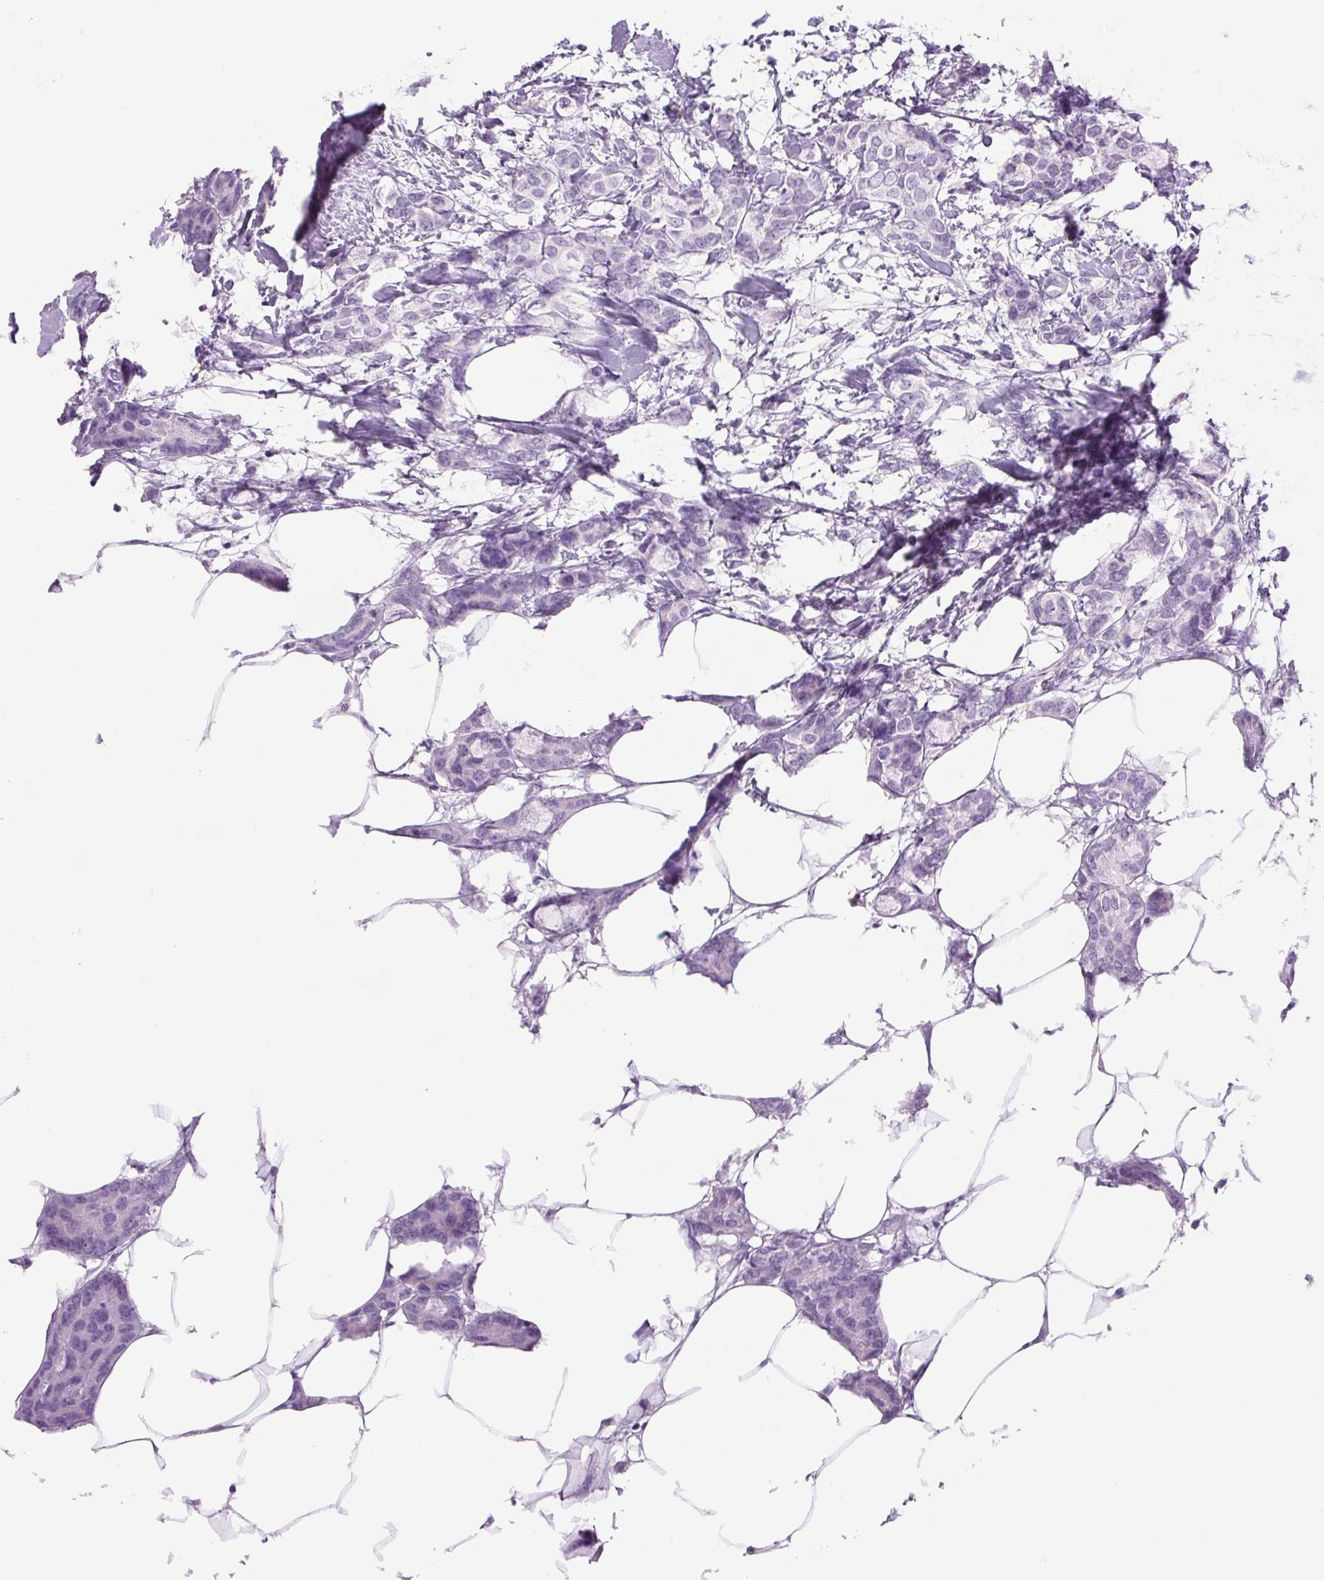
{"staining": {"intensity": "negative", "quantity": "none", "location": "none"}, "tissue": "breast cancer", "cell_type": "Tumor cells", "image_type": "cancer", "snomed": [{"axis": "morphology", "description": "Duct carcinoma"}, {"axis": "topography", "description": "Breast"}], "caption": "This is an immunohistochemistry (IHC) photomicrograph of breast infiltrating ductal carcinoma. There is no positivity in tumor cells.", "gene": "PRRT1", "patient": {"sex": "female", "age": 73}}